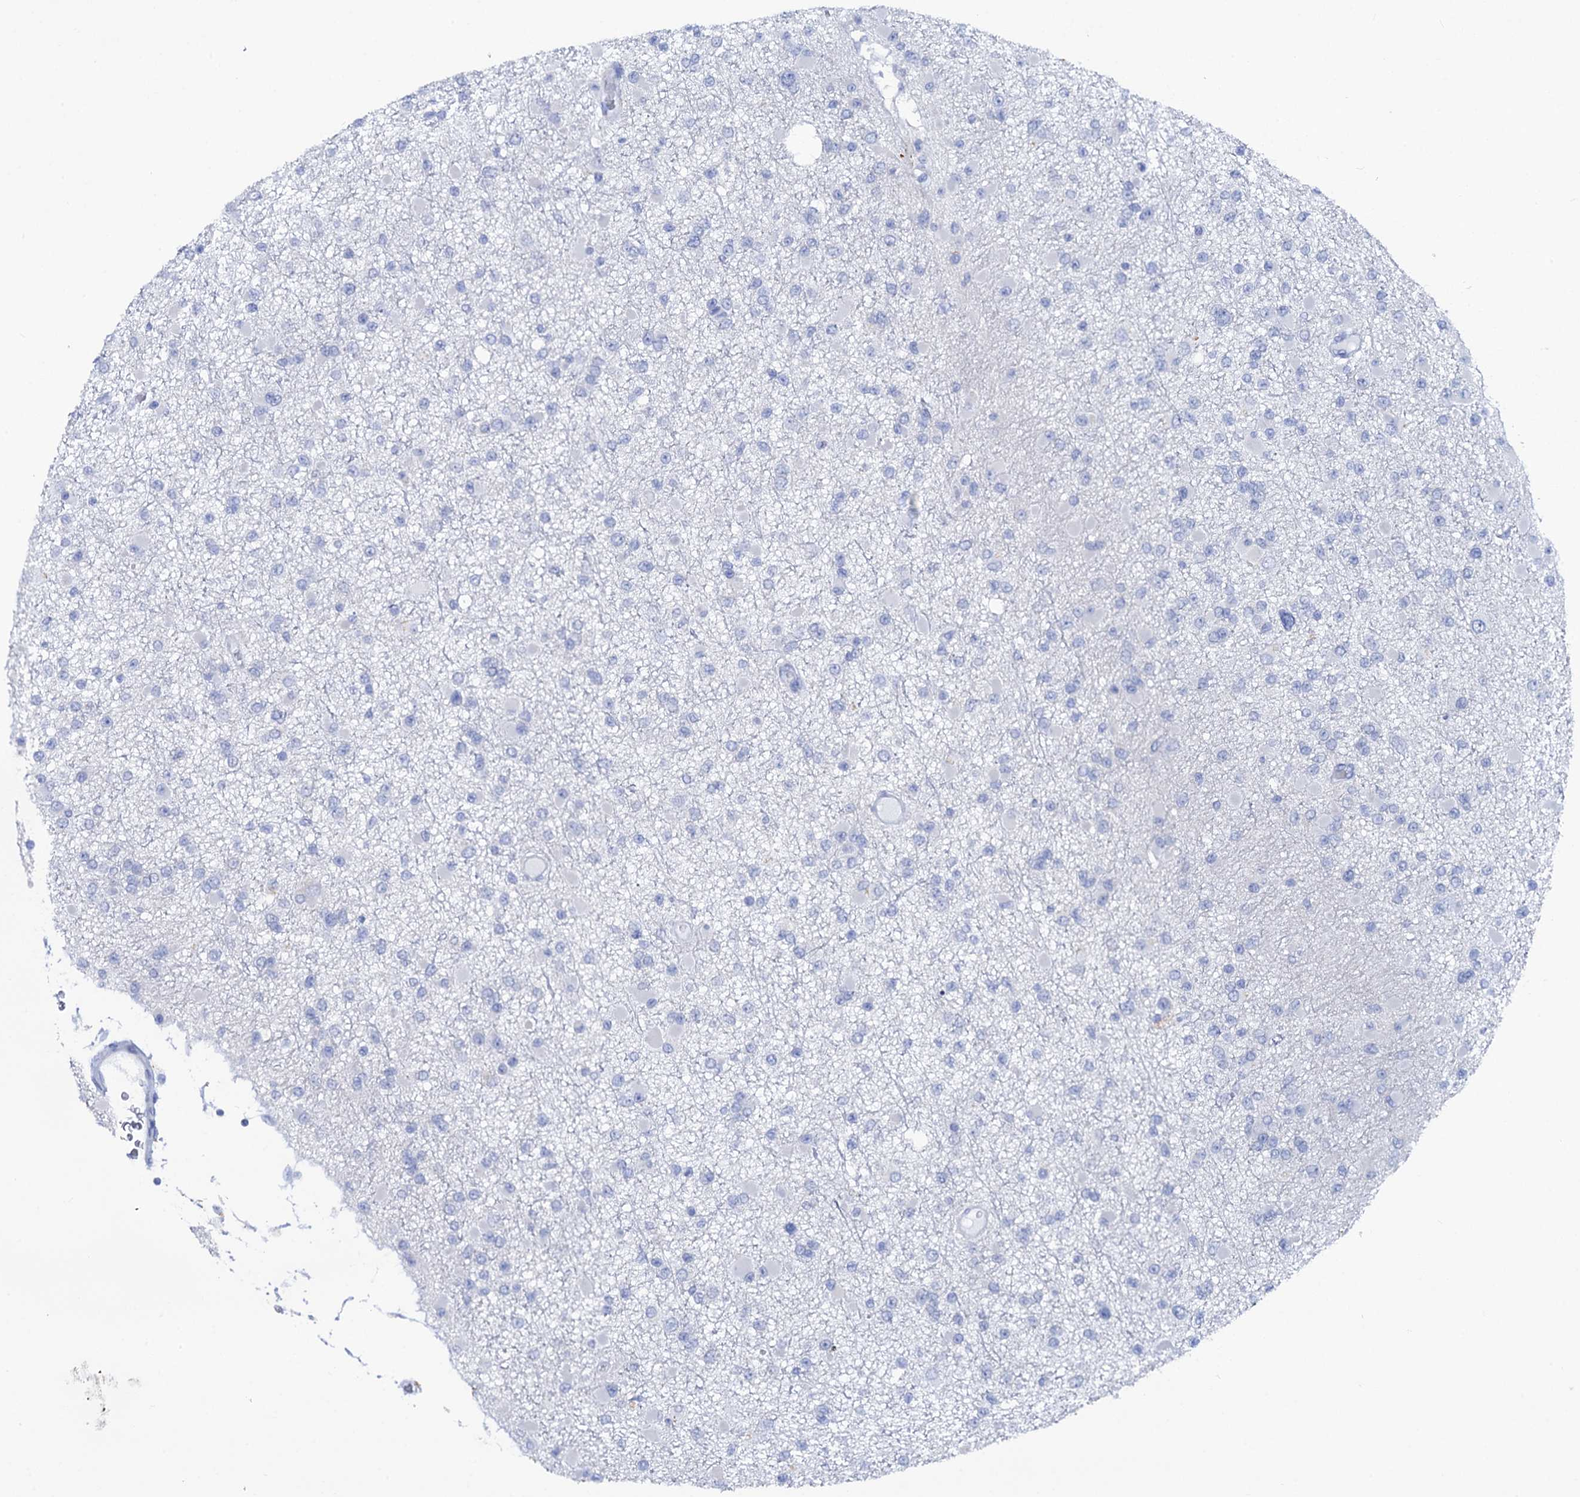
{"staining": {"intensity": "negative", "quantity": "none", "location": "none"}, "tissue": "glioma", "cell_type": "Tumor cells", "image_type": "cancer", "snomed": [{"axis": "morphology", "description": "Glioma, malignant, Low grade"}, {"axis": "topography", "description": "Brain"}], "caption": "Human glioma stained for a protein using immunohistochemistry (IHC) reveals no staining in tumor cells.", "gene": "RAB3IP", "patient": {"sex": "female", "age": 22}}